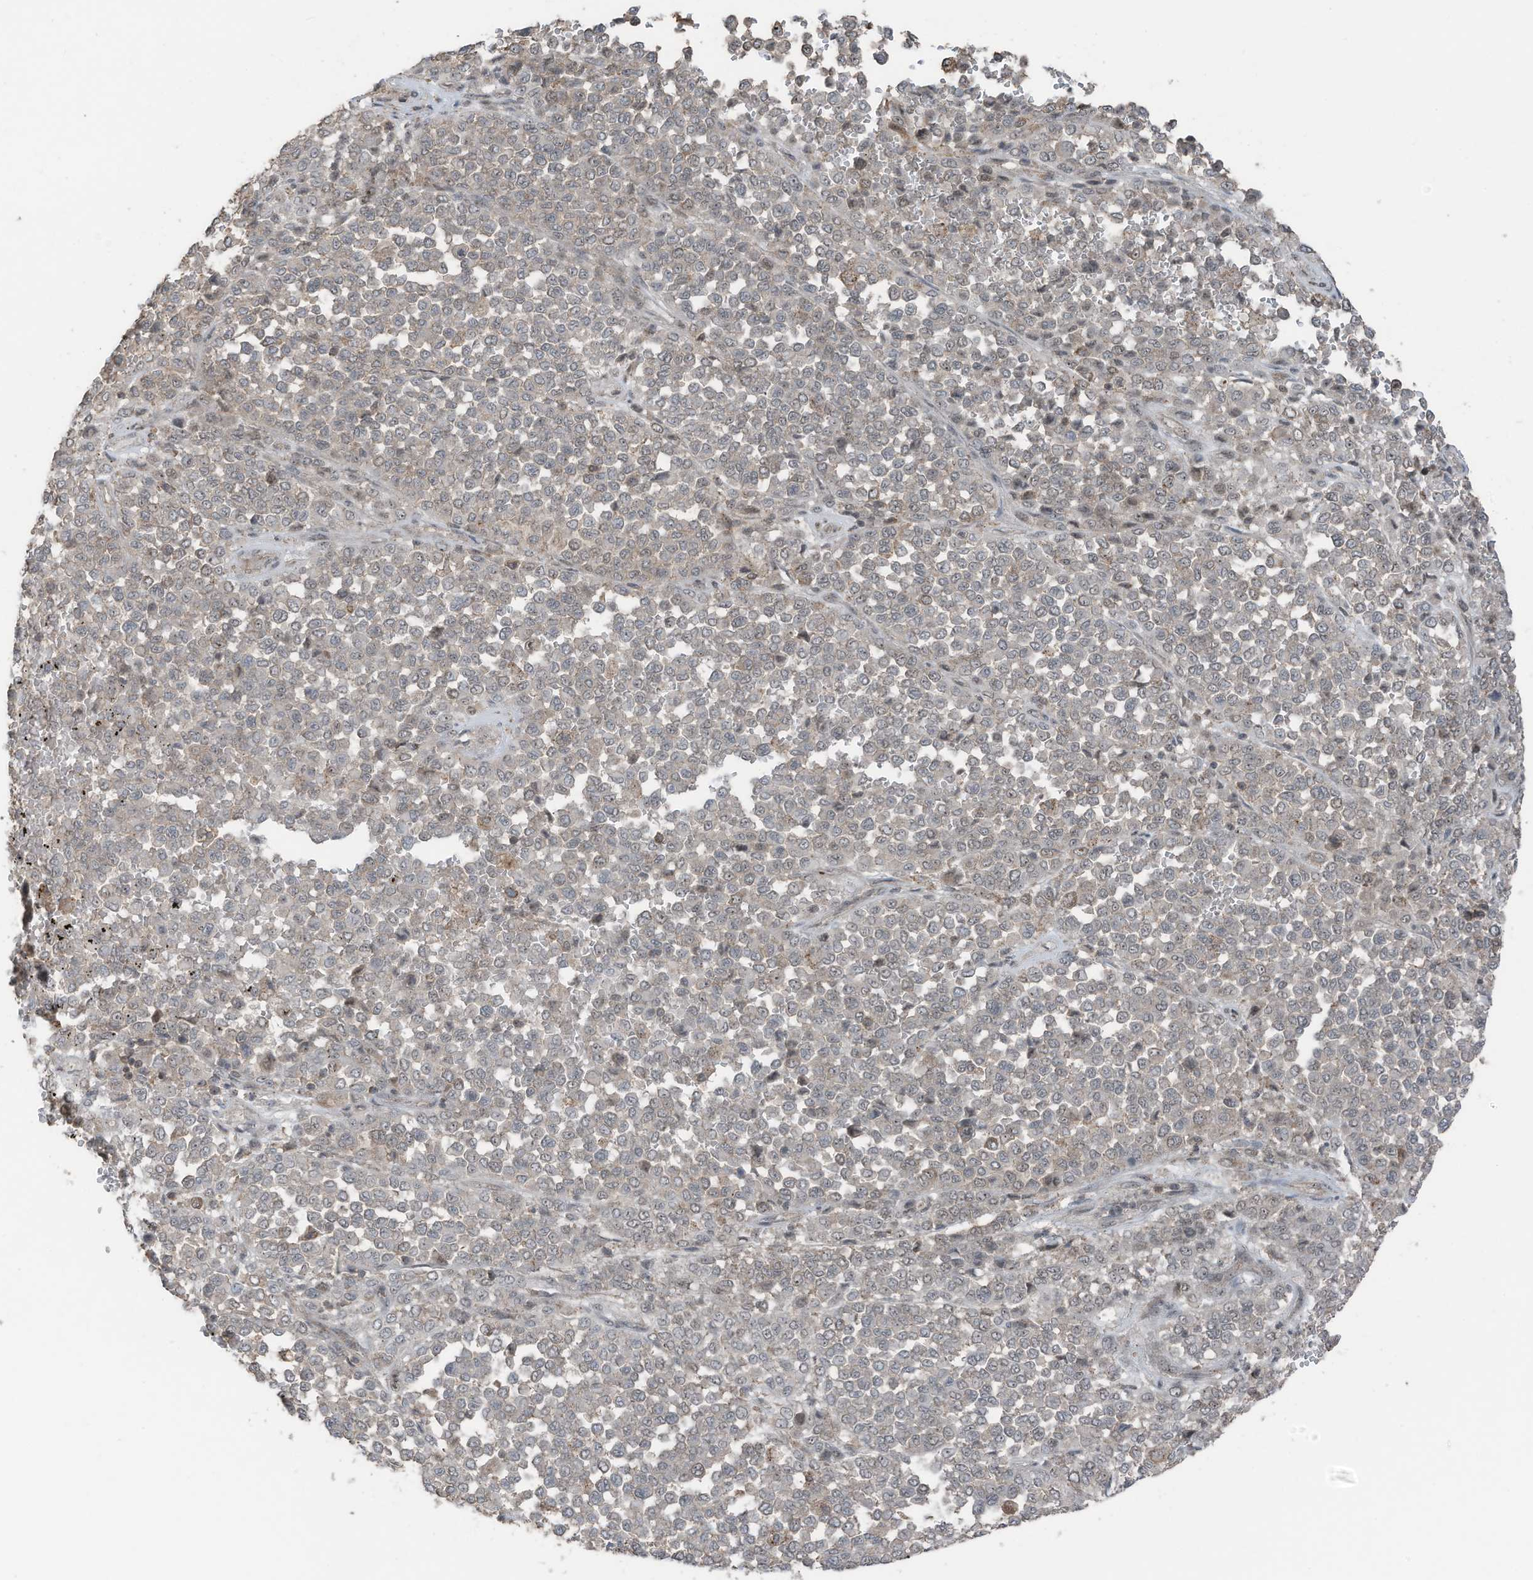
{"staining": {"intensity": "moderate", "quantity": "<25%", "location": "nuclear"}, "tissue": "melanoma", "cell_type": "Tumor cells", "image_type": "cancer", "snomed": [{"axis": "morphology", "description": "Malignant melanoma, Metastatic site"}, {"axis": "topography", "description": "Pancreas"}], "caption": "This is a photomicrograph of immunohistochemistry (IHC) staining of melanoma, which shows moderate staining in the nuclear of tumor cells.", "gene": "UTP3", "patient": {"sex": "female", "age": 30}}